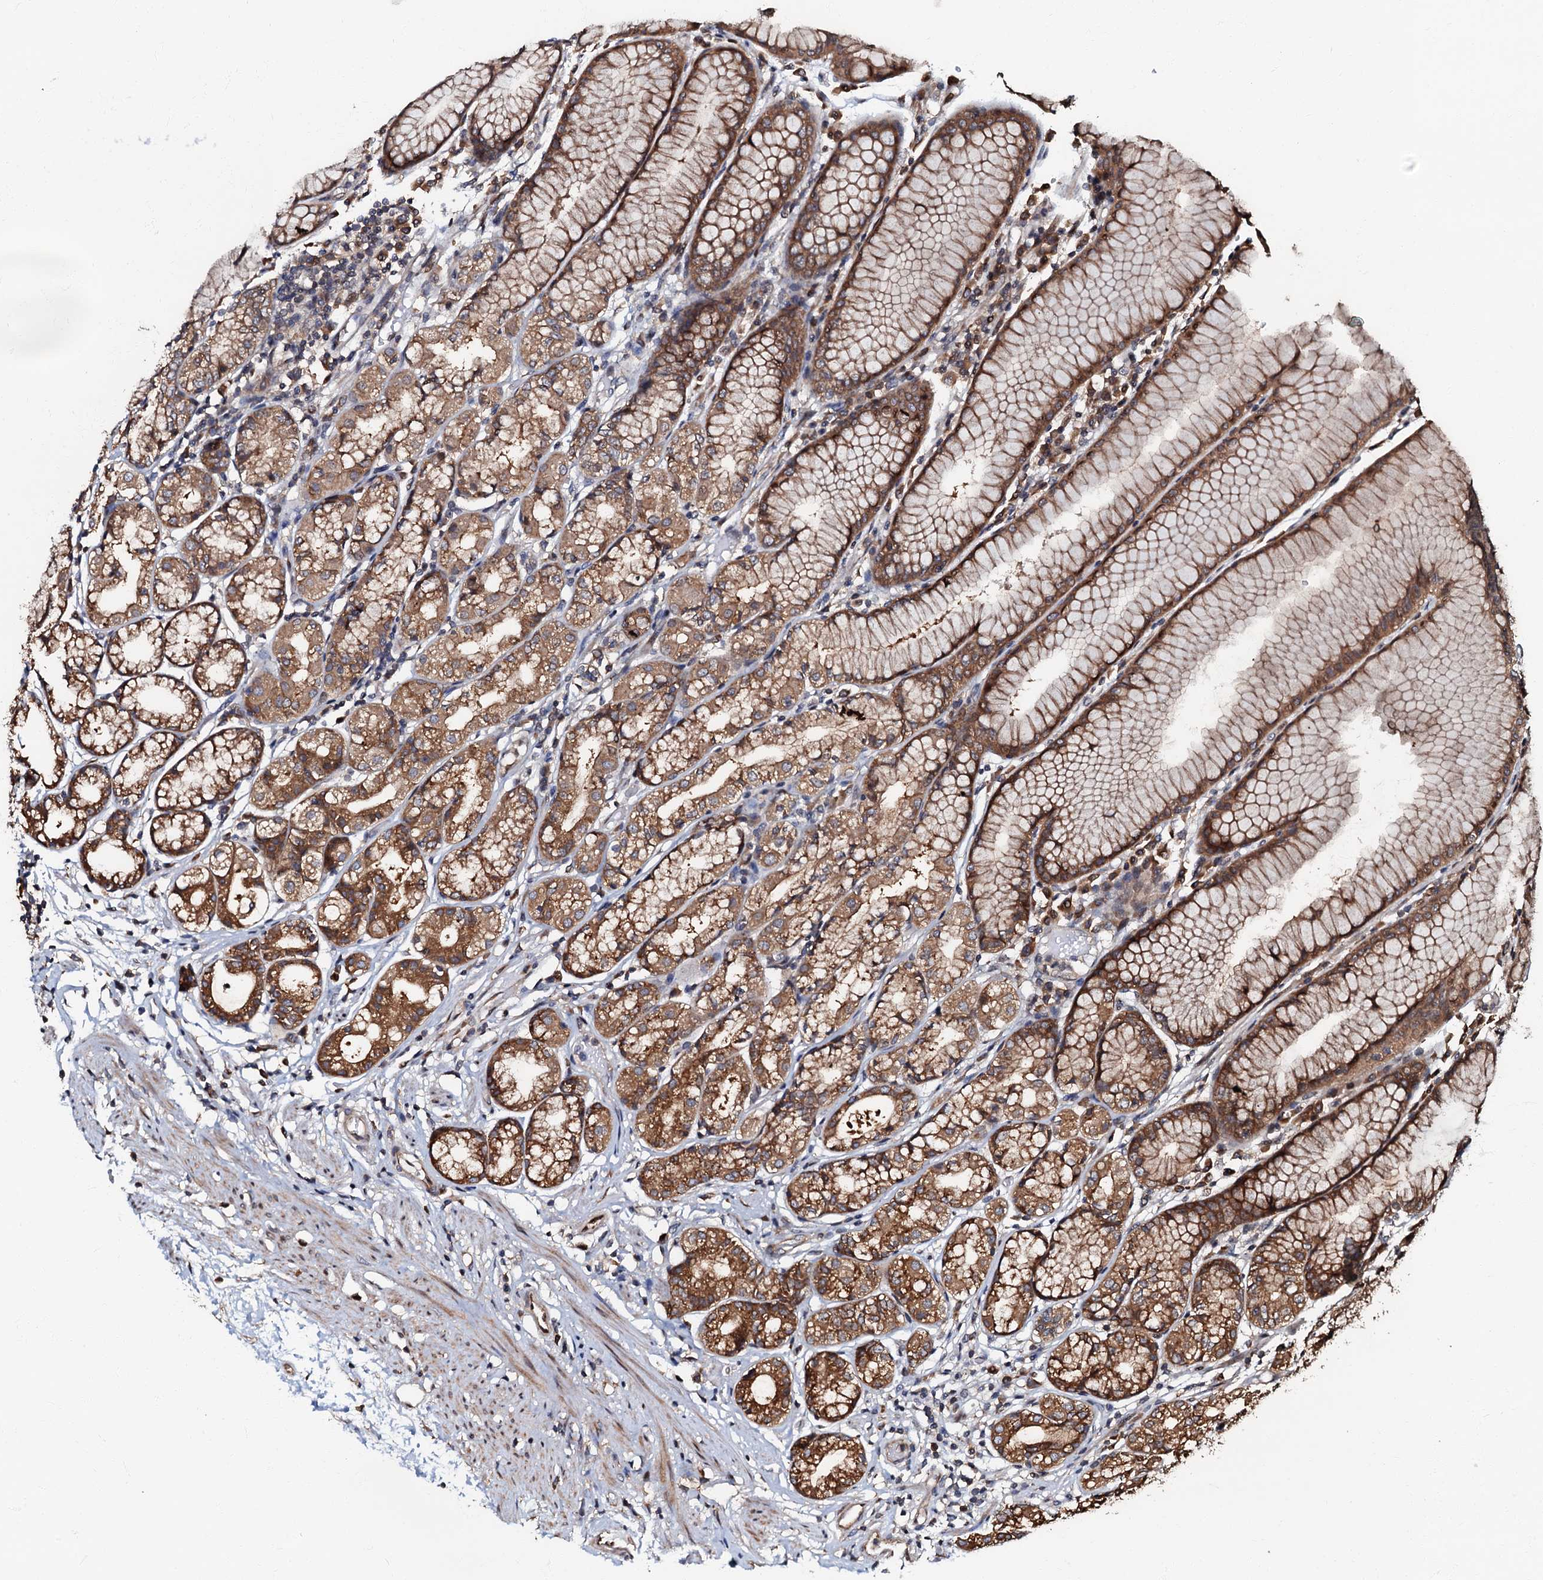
{"staining": {"intensity": "moderate", "quantity": ">75%", "location": "cytoplasmic/membranous"}, "tissue": "stomach", "cell_type": "Glandular cells", "image_type": "normal", "snomed": [{"axis": "morphology", "description": "Normal tissue, NOS"}, {"axis": "topography", "description": "Stomach"}], "caption": "Glandular cells reveal medium levels of moderate cytoplasmic/membranous staining in approximately >75% of cells in unremarkable stomach.", "gene": "OSBP", "patient": {"sex": "female", "age": 57}}